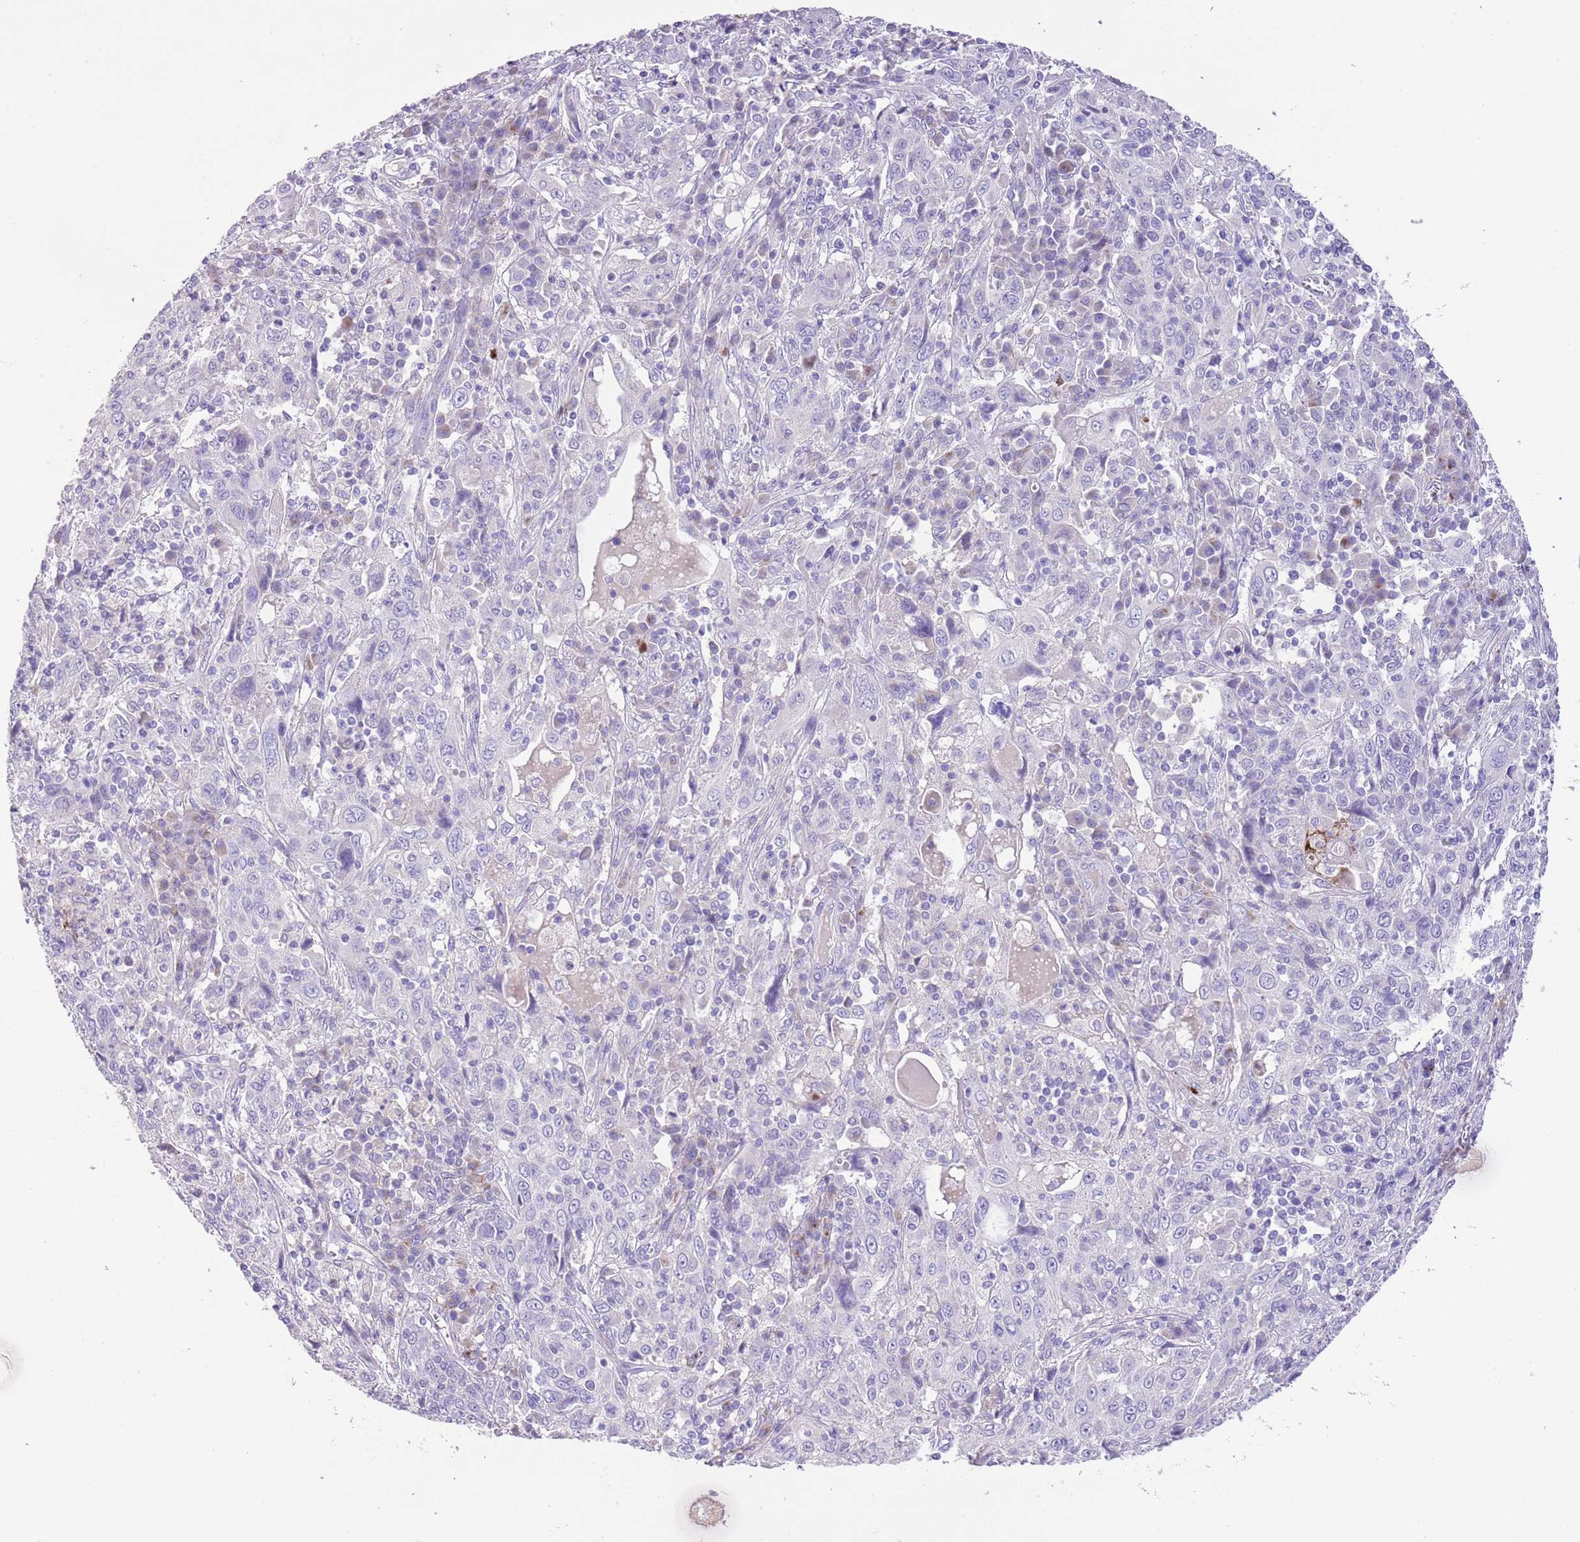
{"staining": {"intensity": "negative", "quantity": "none", "location": "none"}, "tissue": "cervical cancer", "cell_type": "Tumor cells", "image_type": "cancer", "snomed": [{"axis": "morphology", "description": "Squamous cell carcinoma, NOS"}, {"axis": "topography", "description": "Cervix"}], "caption": "An image of squamous cell carcinoma (cervical) stained for a protein displays no brown staining in tumor cells.", "gene": "CLEC2A", "patient": {"sex": "female", "age": 46}}